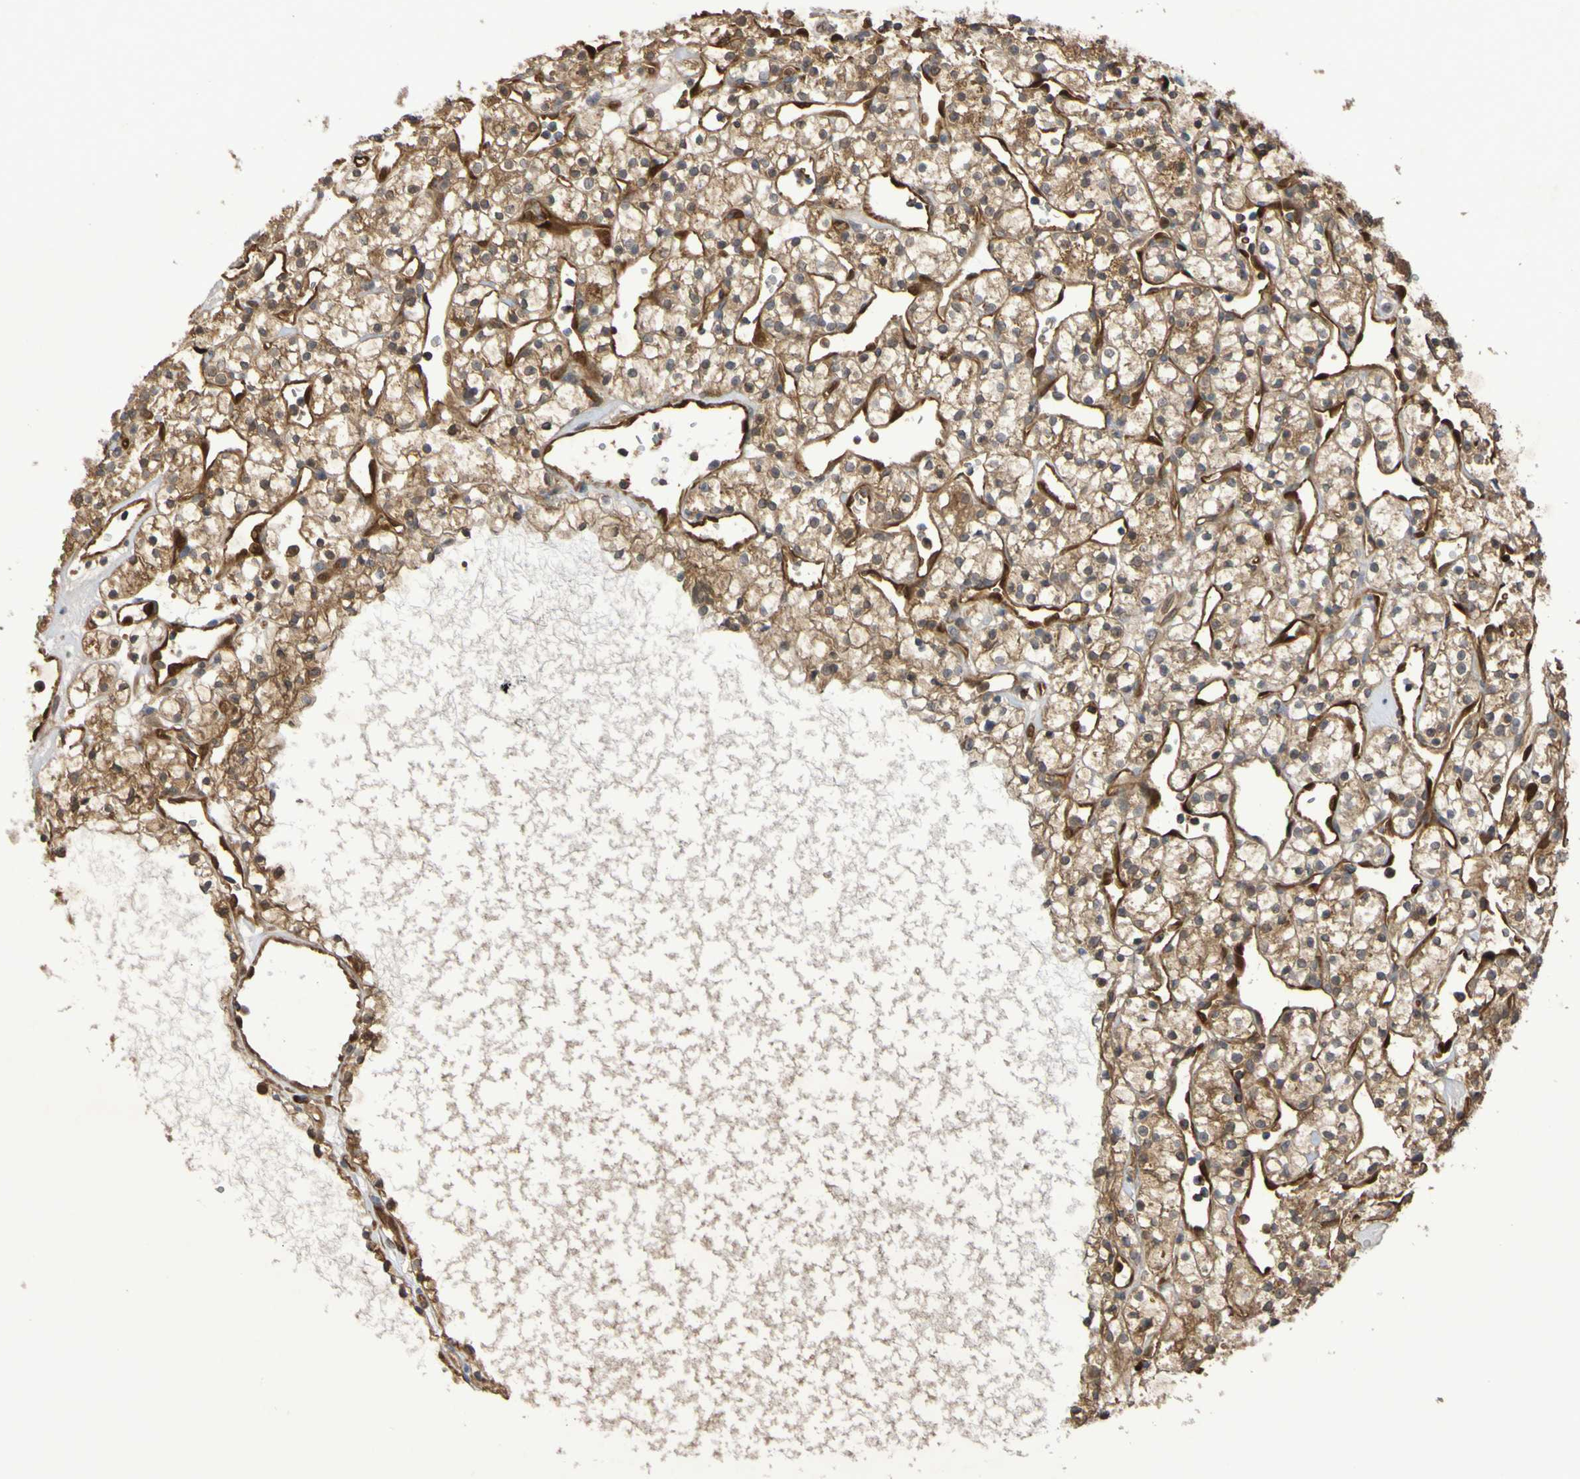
{"staining": {"intensity": "moderate", "quantity": ">75%", "location": "cytoplasmic/membranous"}, "tissue": "renal cancer", "cell_type": "Tumor cells", "image_type": "cancer", "snomed": [{"axis": "morphology", "description": "Adenocarcinoma, NOS"}, {"axis": "topography", "description": "Kidney"}], "caption": "Tumor cells exhibit moderate cytoplasmic/membranous staining in about >75% of cells in renal cancer.", "gene": "SERPINB6", "patient": {"sex": "female", "age": 60}}